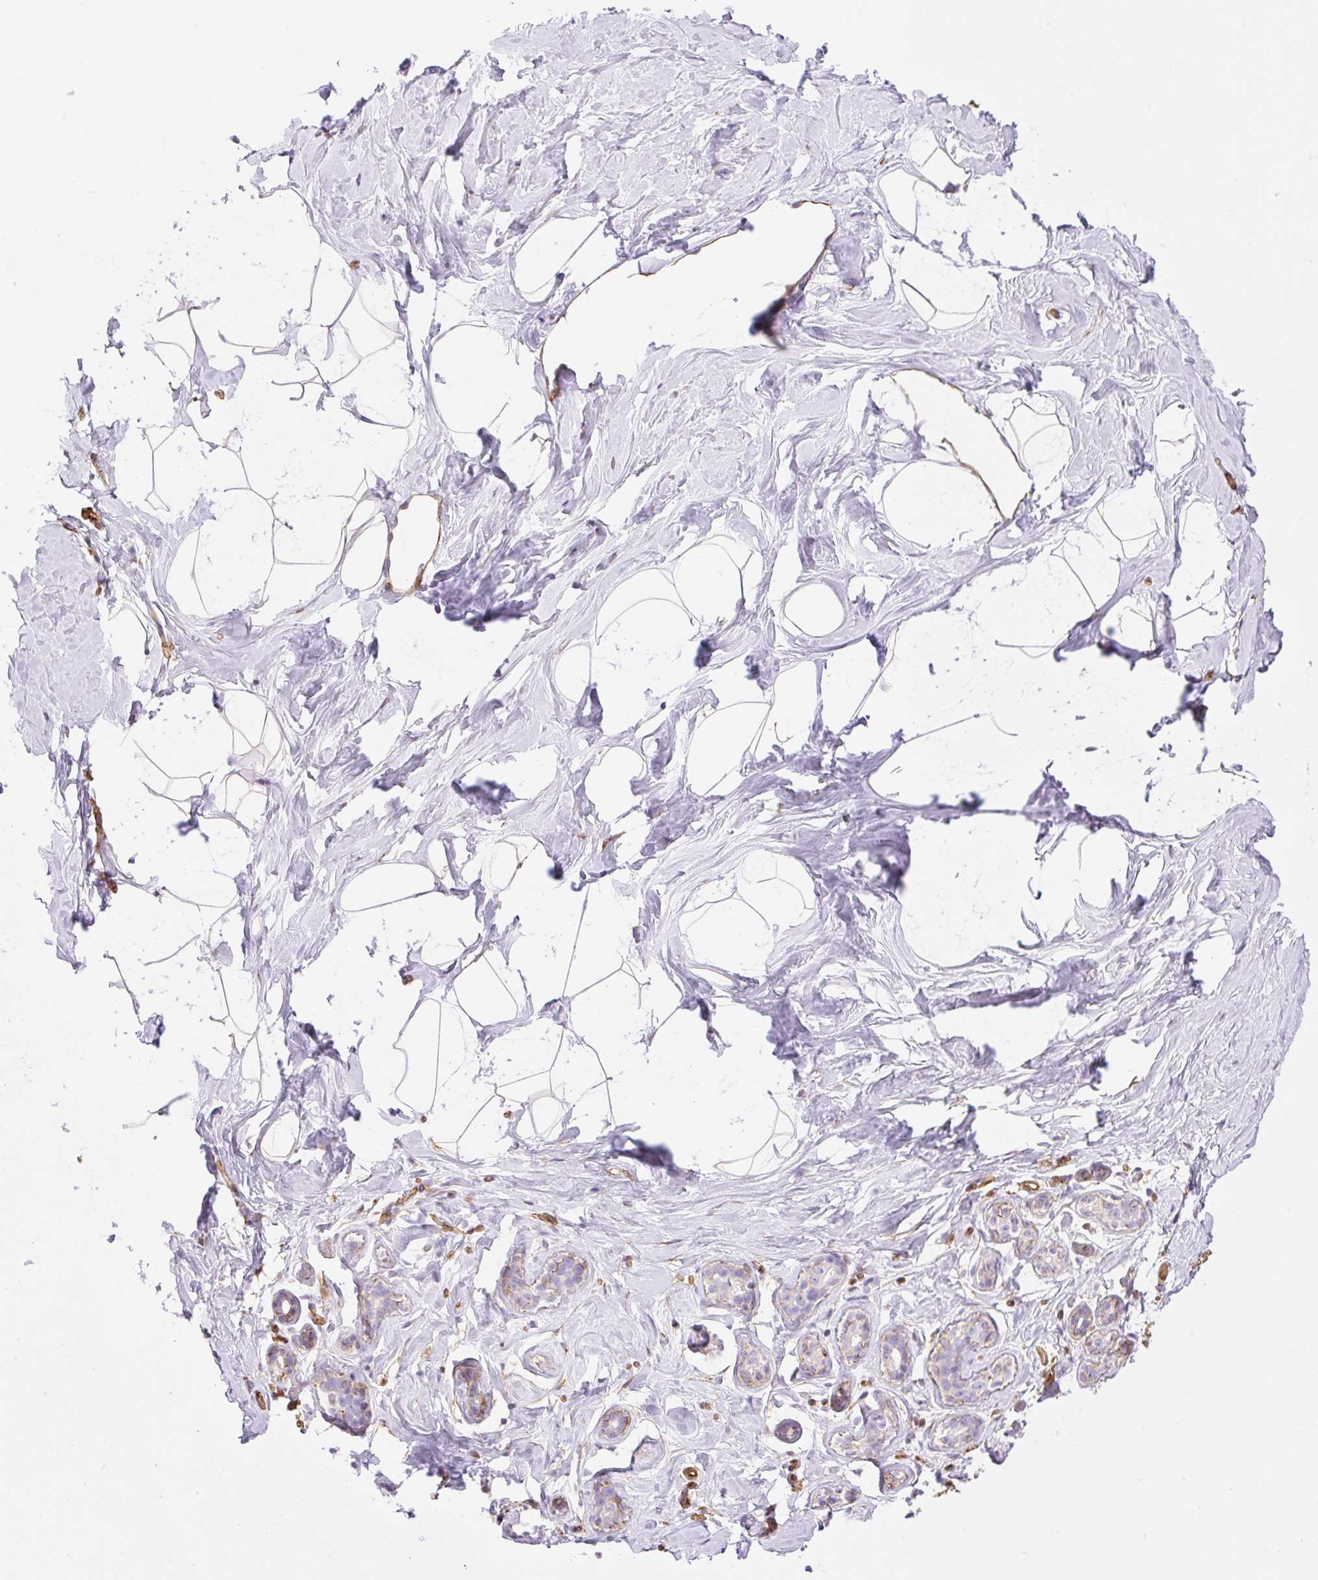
{"staining": {"intensity": "weak", "quantity": "25%-75%", "location": "cytoplasmic/membranous"}, "tissue": "breast", "cell_type": "Adipocytes", "image_type": "normal", "snomed": [{"axis": "morphology", "description": "Normal tissue, NOS"}, {"axis": "topography", "description": "Breast"}], "caption": "Unremarkable breast was stained to show a protein in brown. There is low levels of weak cytoplasmic/membranous positivity in about 25%-75% of adipocytes. Using DAB (brown) and hematoxylin (blue) stains, captured at high magnification using brightfield microscopy.", "gene": "EHD1", "patient": {"sex": "female", "age": 32}}